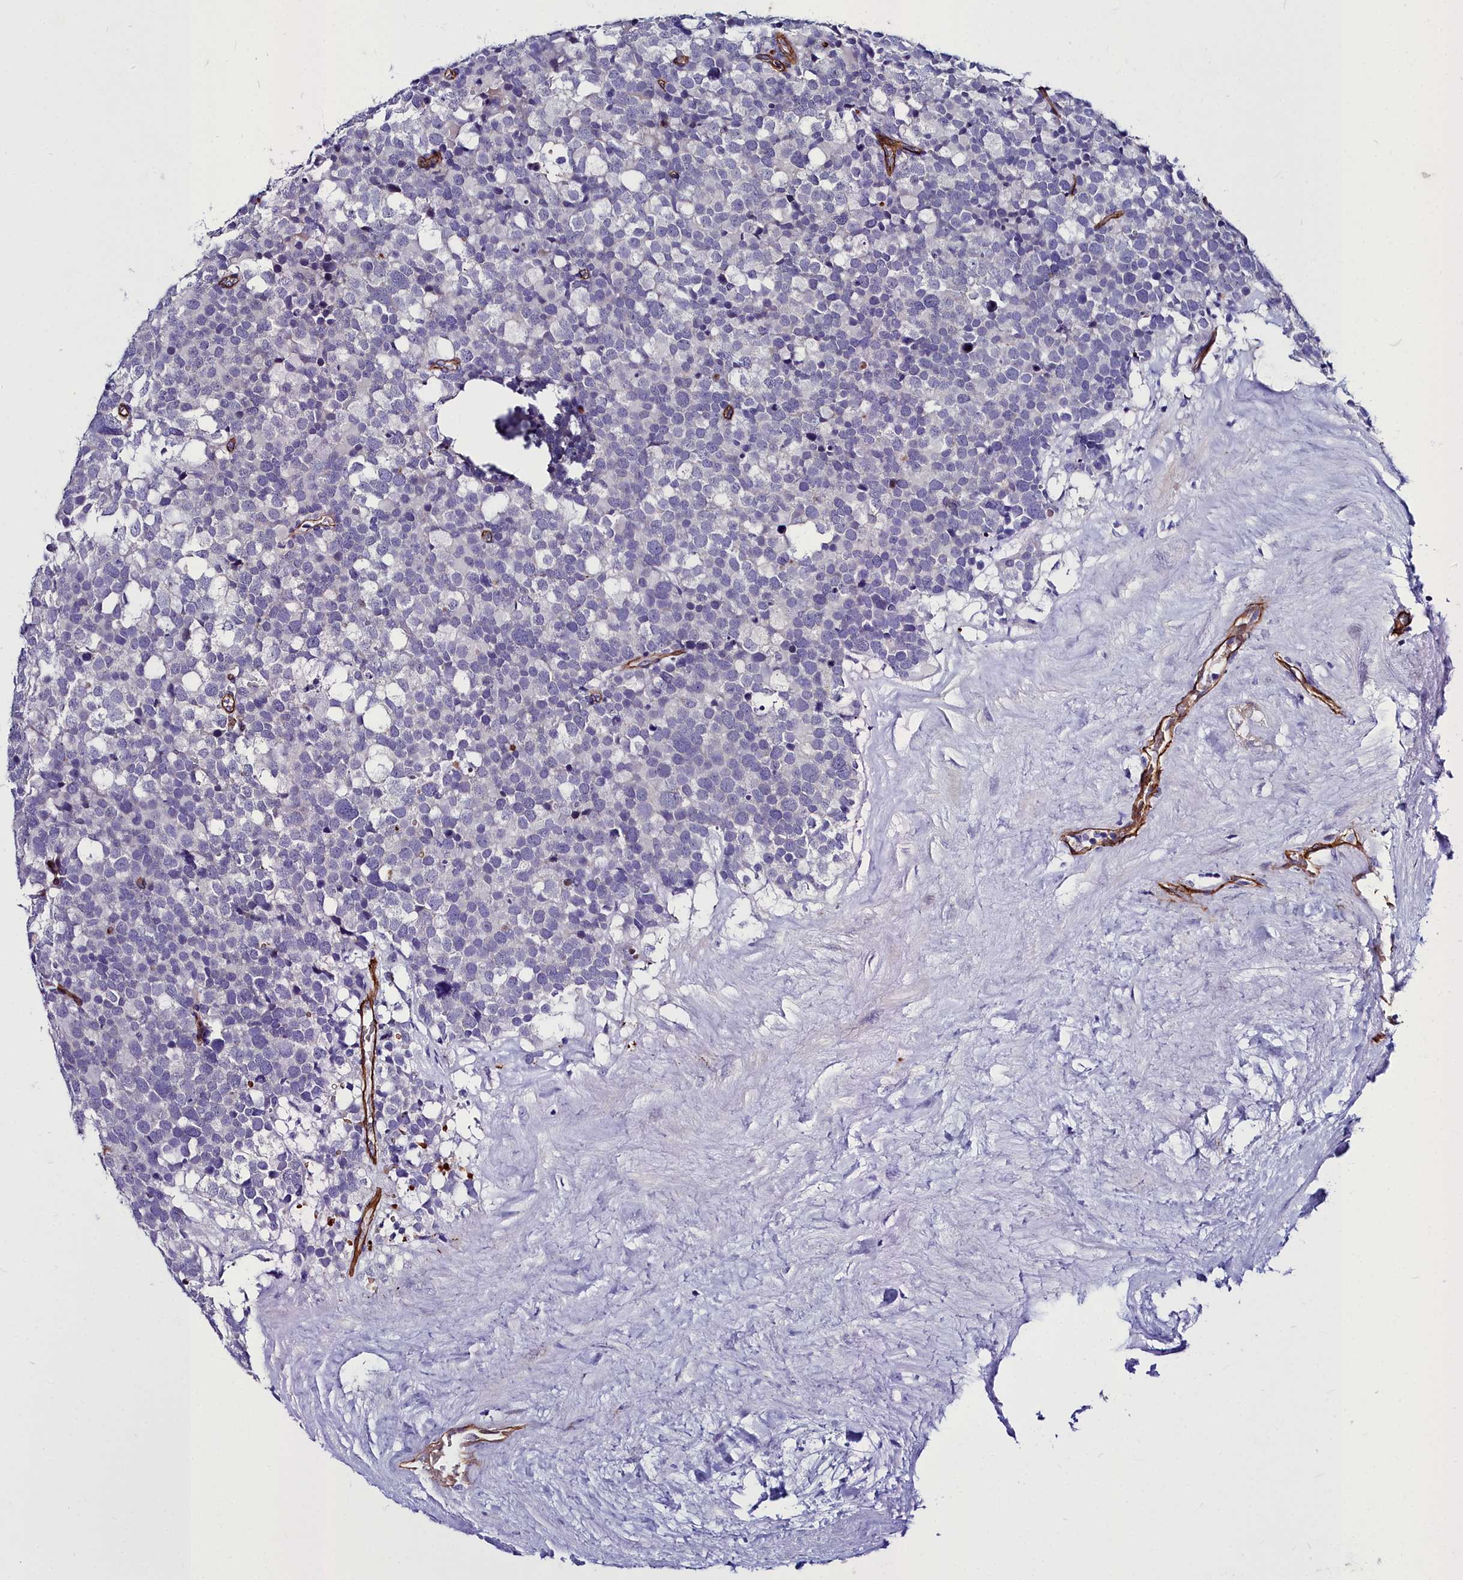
{"staining": {"intensity": "negative", "quantity": "none", "location": "none"}, "tissue": "testis cancer", "cell_type": "Tumor cells", "image_type": "cancer", "snomed": [{"axis": "morphology", "description": "Seminoma, NOS"}, {"axis": "topography", "description": "Testis"}], "caption": "Testis cancer was stained to show a protein in brown. There is no significant expression in tumor cells.", "gene": "CYP4F11", "patient": {"sex": "male", "age": 71}}